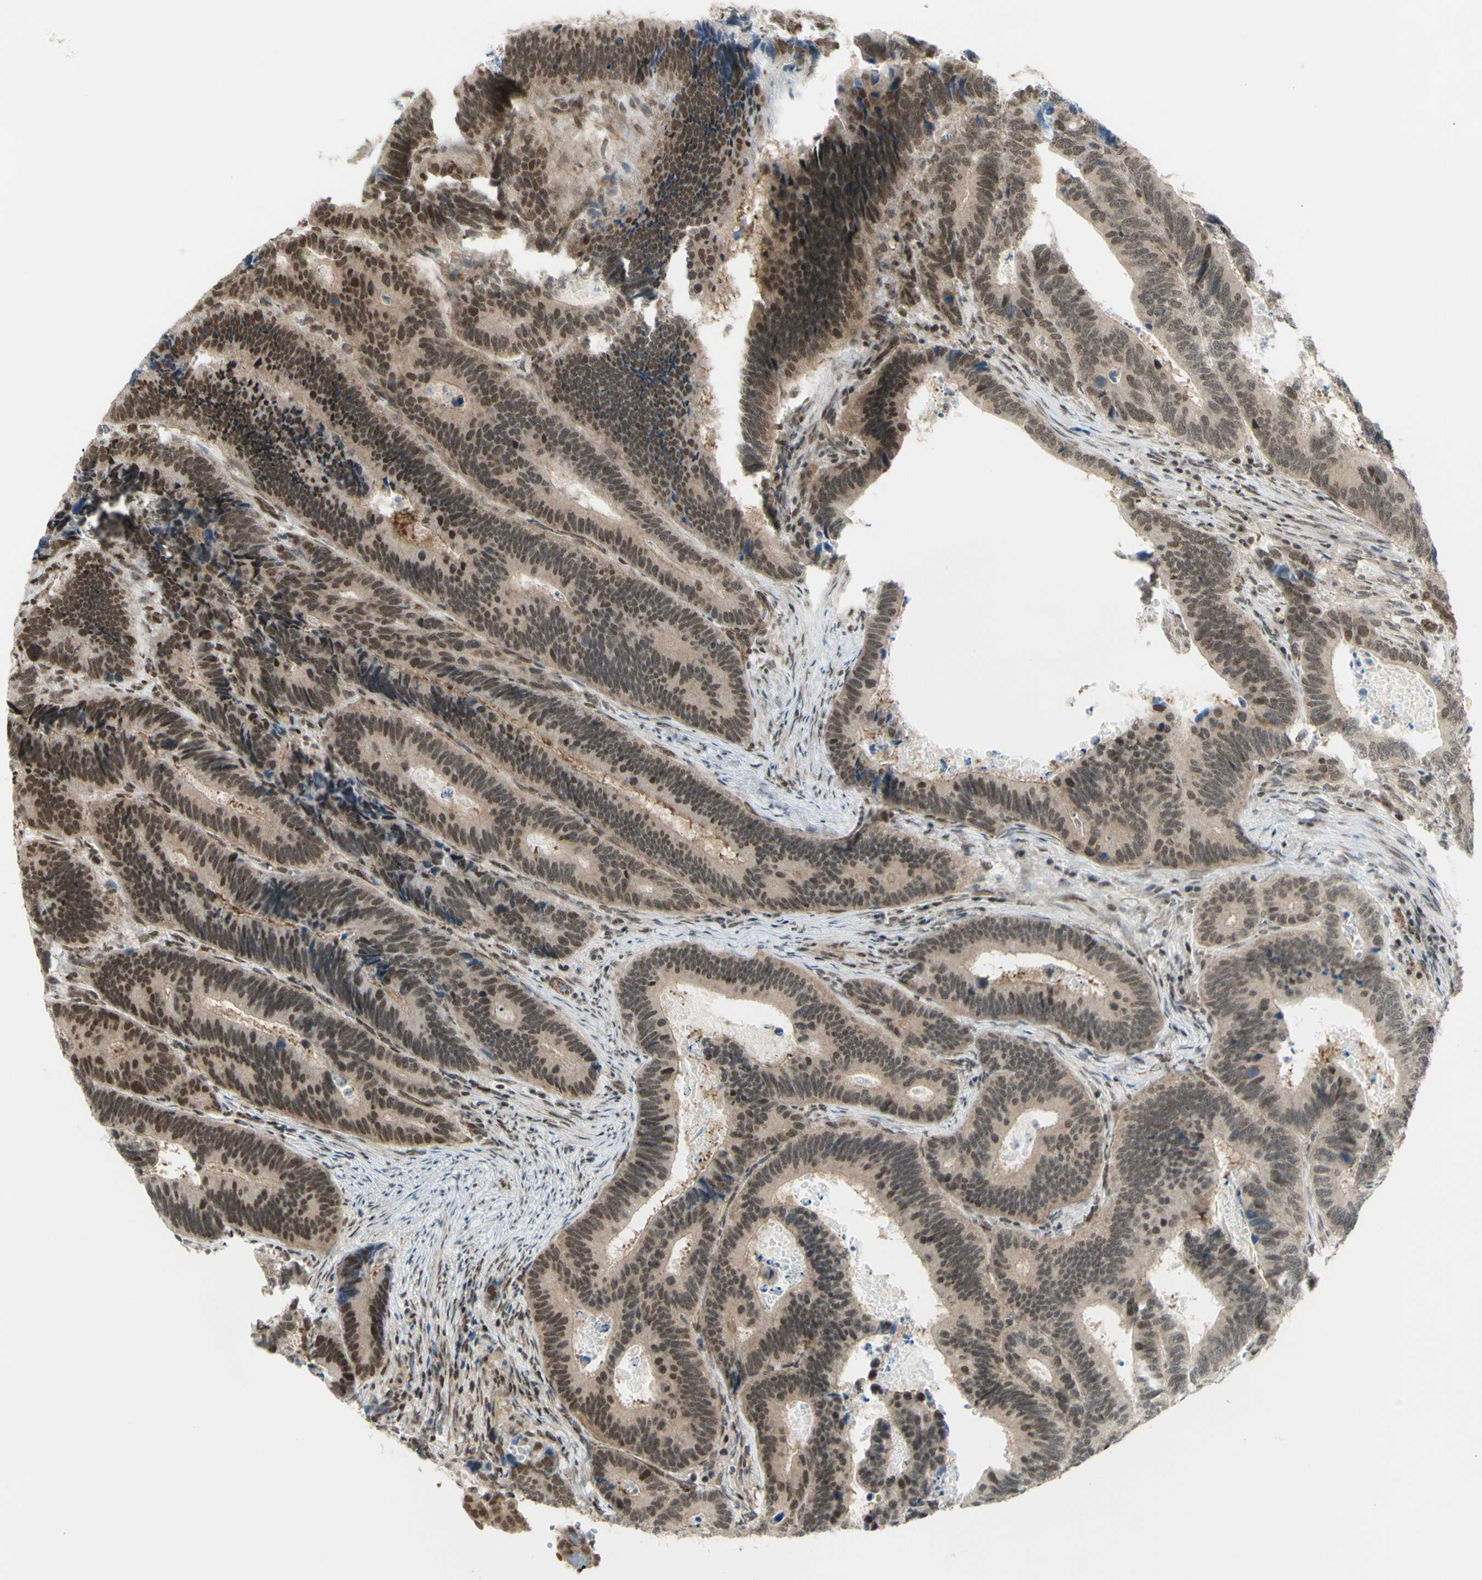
{"staining": {"intensity": "moderate", "quantity": ">75%", "location": "nuclear"}, "tissue": "colorectal cancer", "cell_type": "Tumor cells", "image_type": "cancer", "snomed": [{"axis": "morphology", "description": "Inflammation, NOS"}, {"axis": "morphology", "description": "Adenocarcinoma, NOS"}, {"axis": "topography", "description": "Colon"}], "caption": "Human colorectal adenocarcinoma stained with a protein marker demonstrates moderate staining in tumor cells.", "gene": "ZMYM6", "patient": {"sex": "male", "age": 72}}